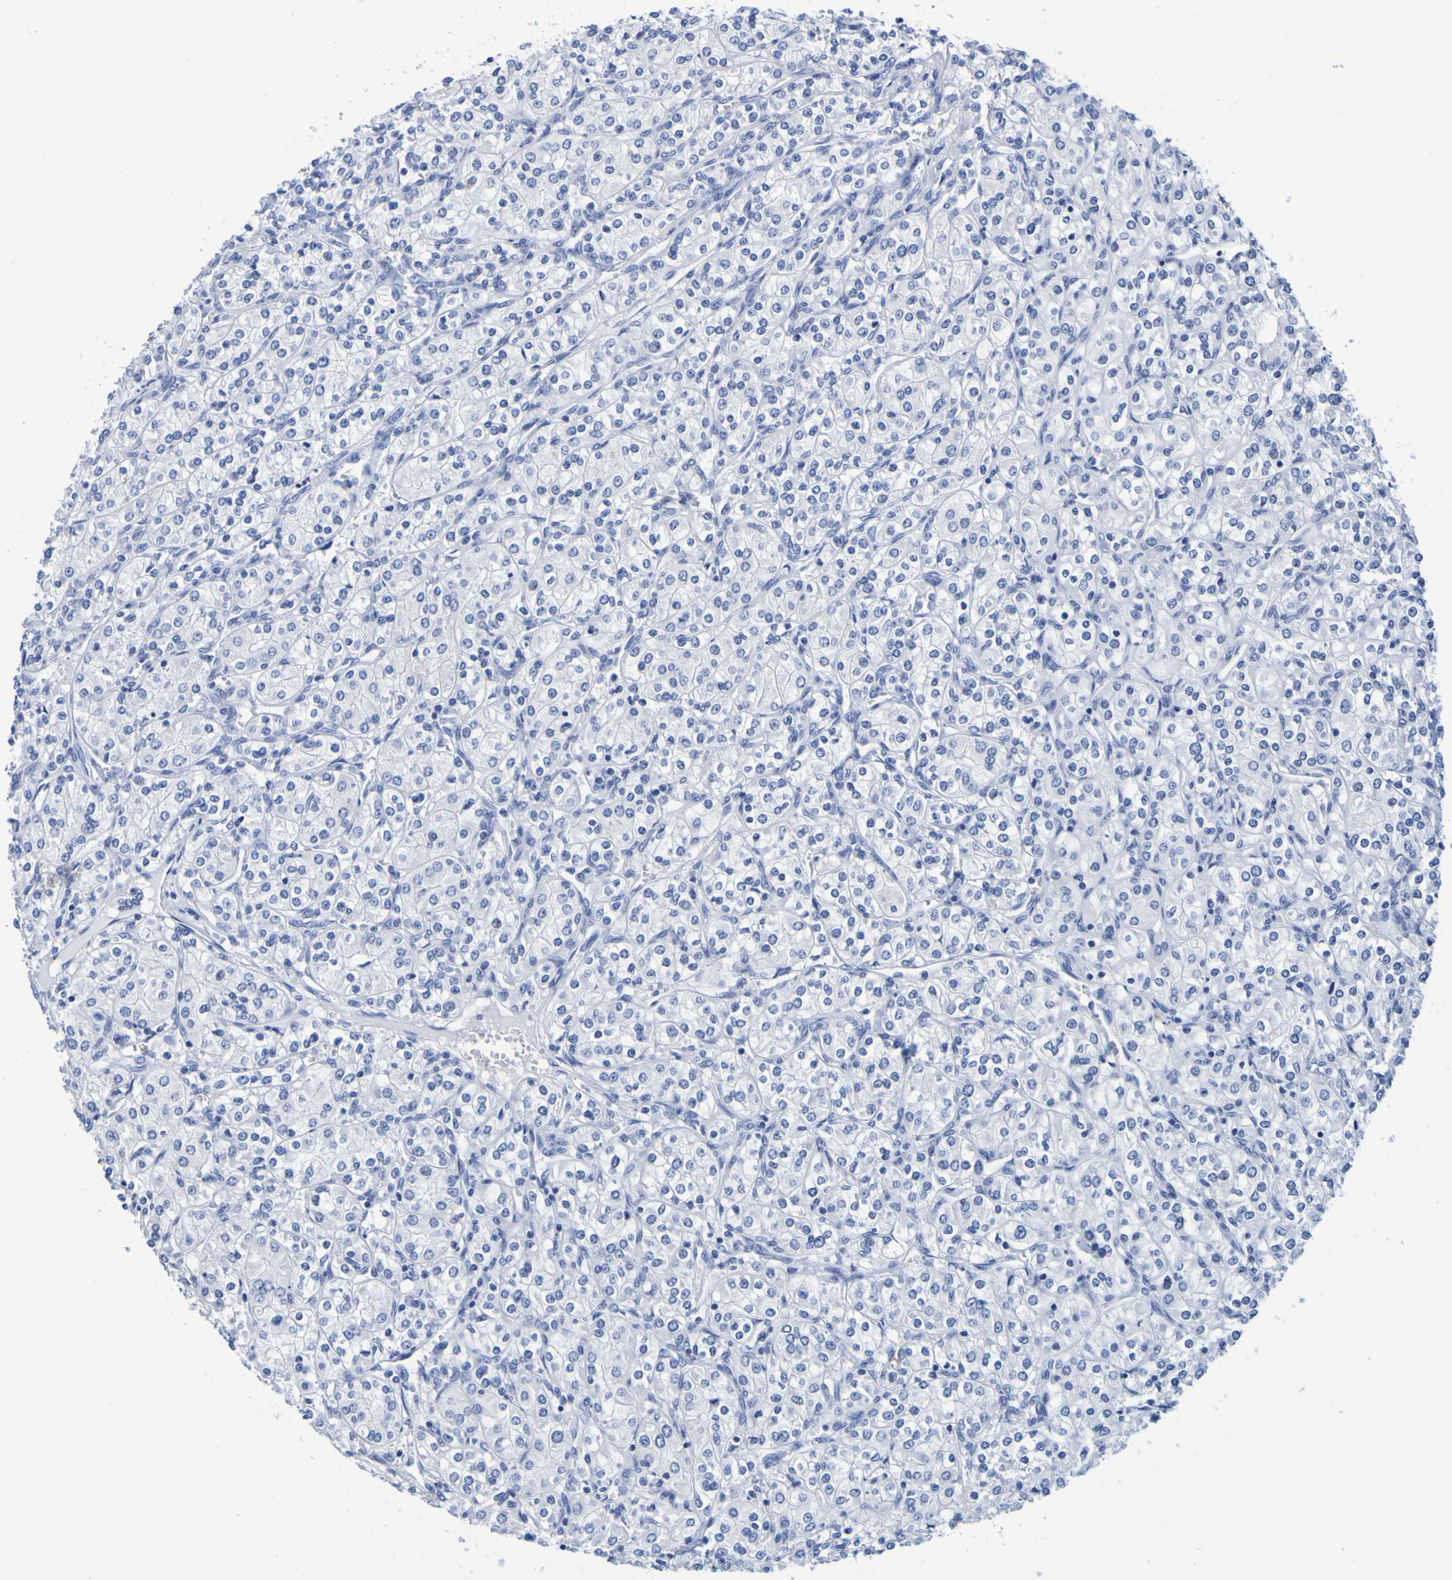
{"staining": {"intensity": "negative", "quantity": "none", "location": "none"}, "tissue": "renal cancer", "cell_type": "Tumor cells", "image_type": "cancer", "snomed": [{"axis": "morphology", "description": "Adenocarcinoma, NOS"}, {"axis": "topography", "description": "Kidney"}], "caption": "DAB immunohistochemical staining of renal cancer (adenocarcinoma) demonstrates no significant staining in tumor cells.", "gene": "DPEP1", "patient": {"sex": "male", "age": 77}}